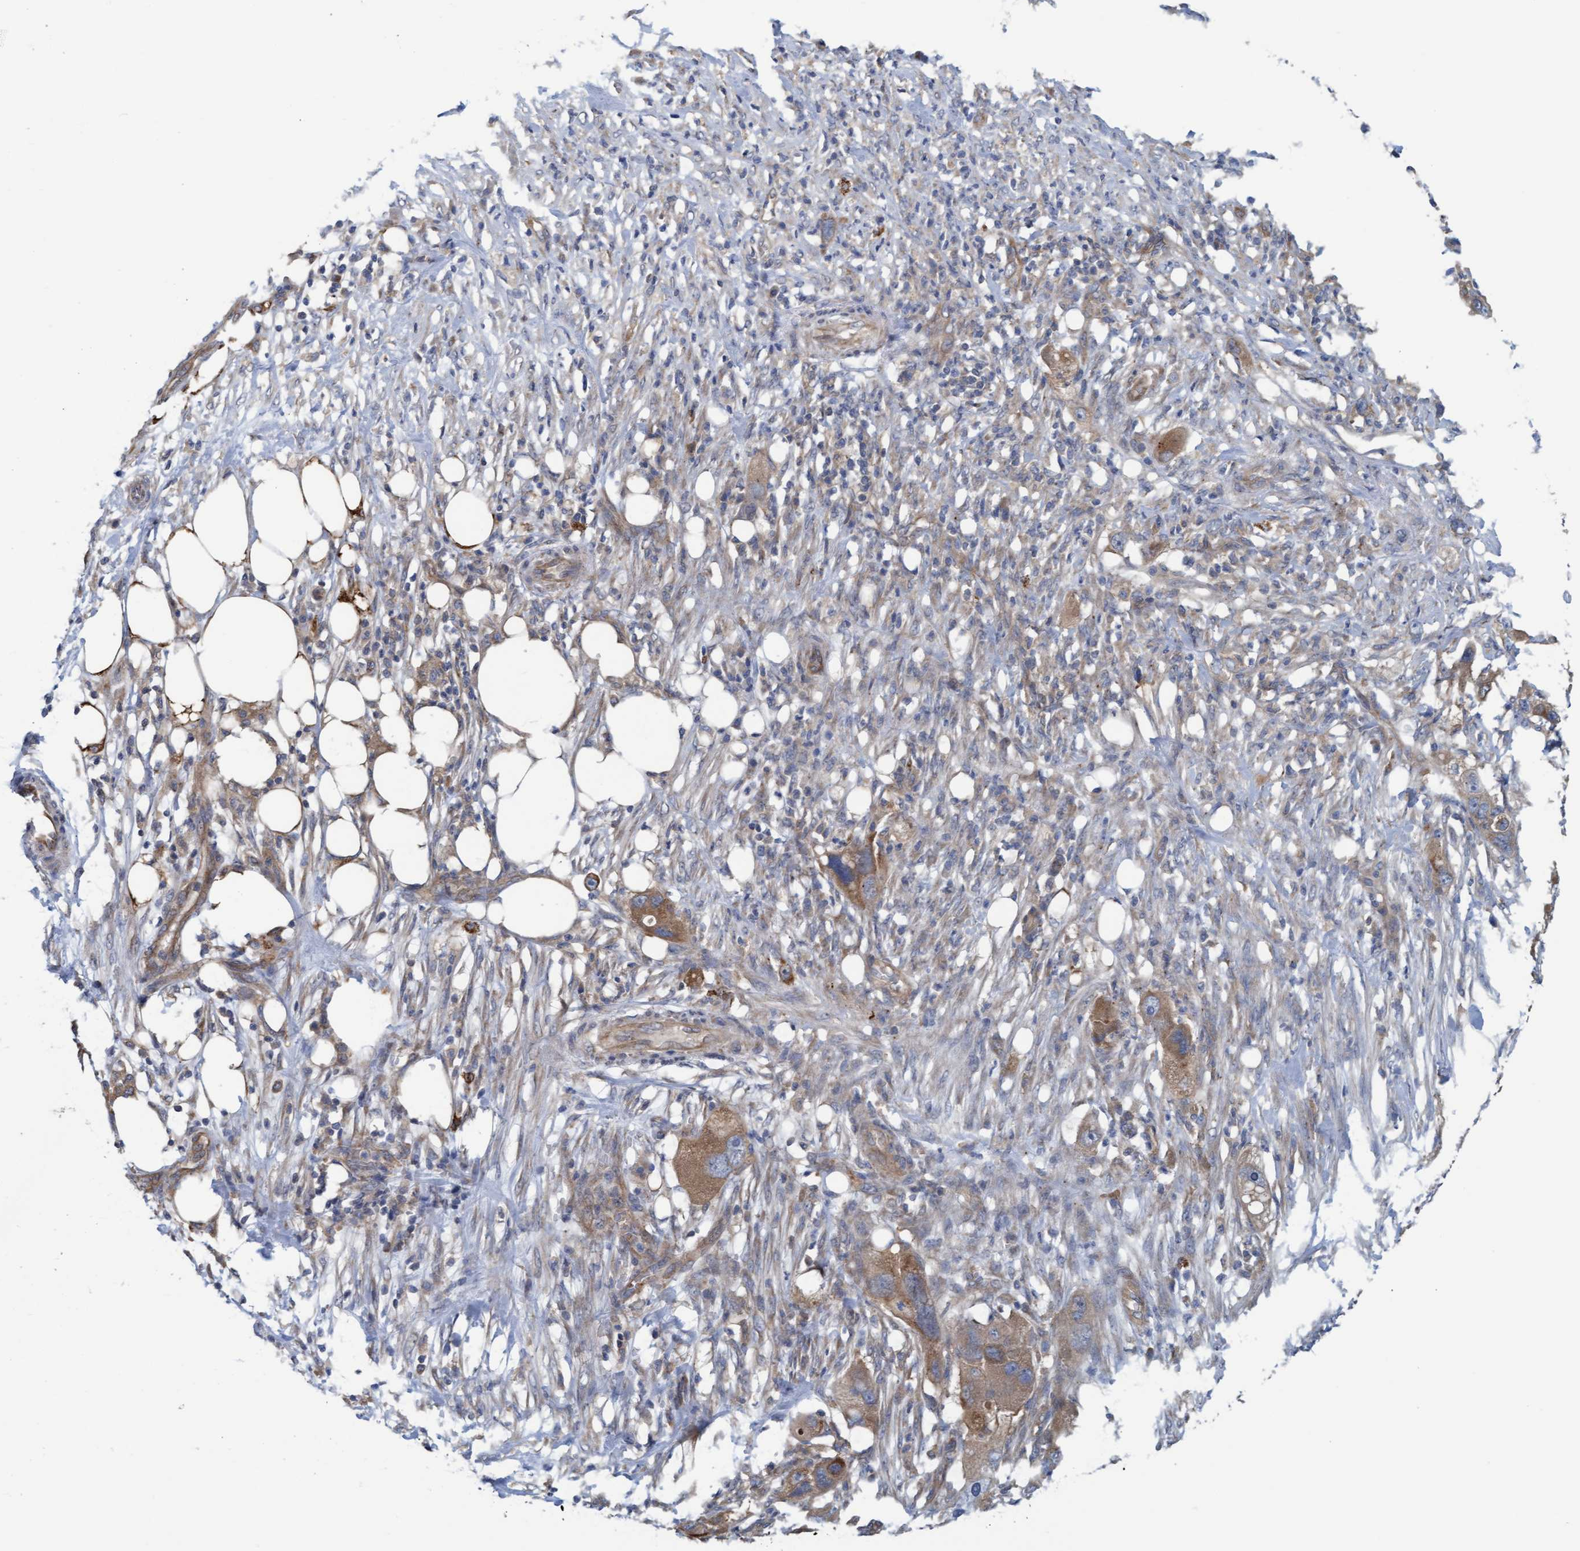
{"staining": {"intensity": "moderate", "quantity": ">75%", "location": "cytoplasmic/membranous"}, "tissue": "pancreatic cancer", "cell_type": "Tumor cells", "image_type": "cancer", "snomed": [{"axis": "morphology", "description": "Adenocarcinoma, NOS"}, {"axis": "topography", "description": "Pancreas"}], "caption": "Immunohistochemical staining of adenocarcinoma (pancreatic) demonstrates medium levels of moderate cytoplasmic/membranous staining in about >75% of tumor cells.", "gene": "LRSAM1", "patient": {"sex": "female", "age": 78}}